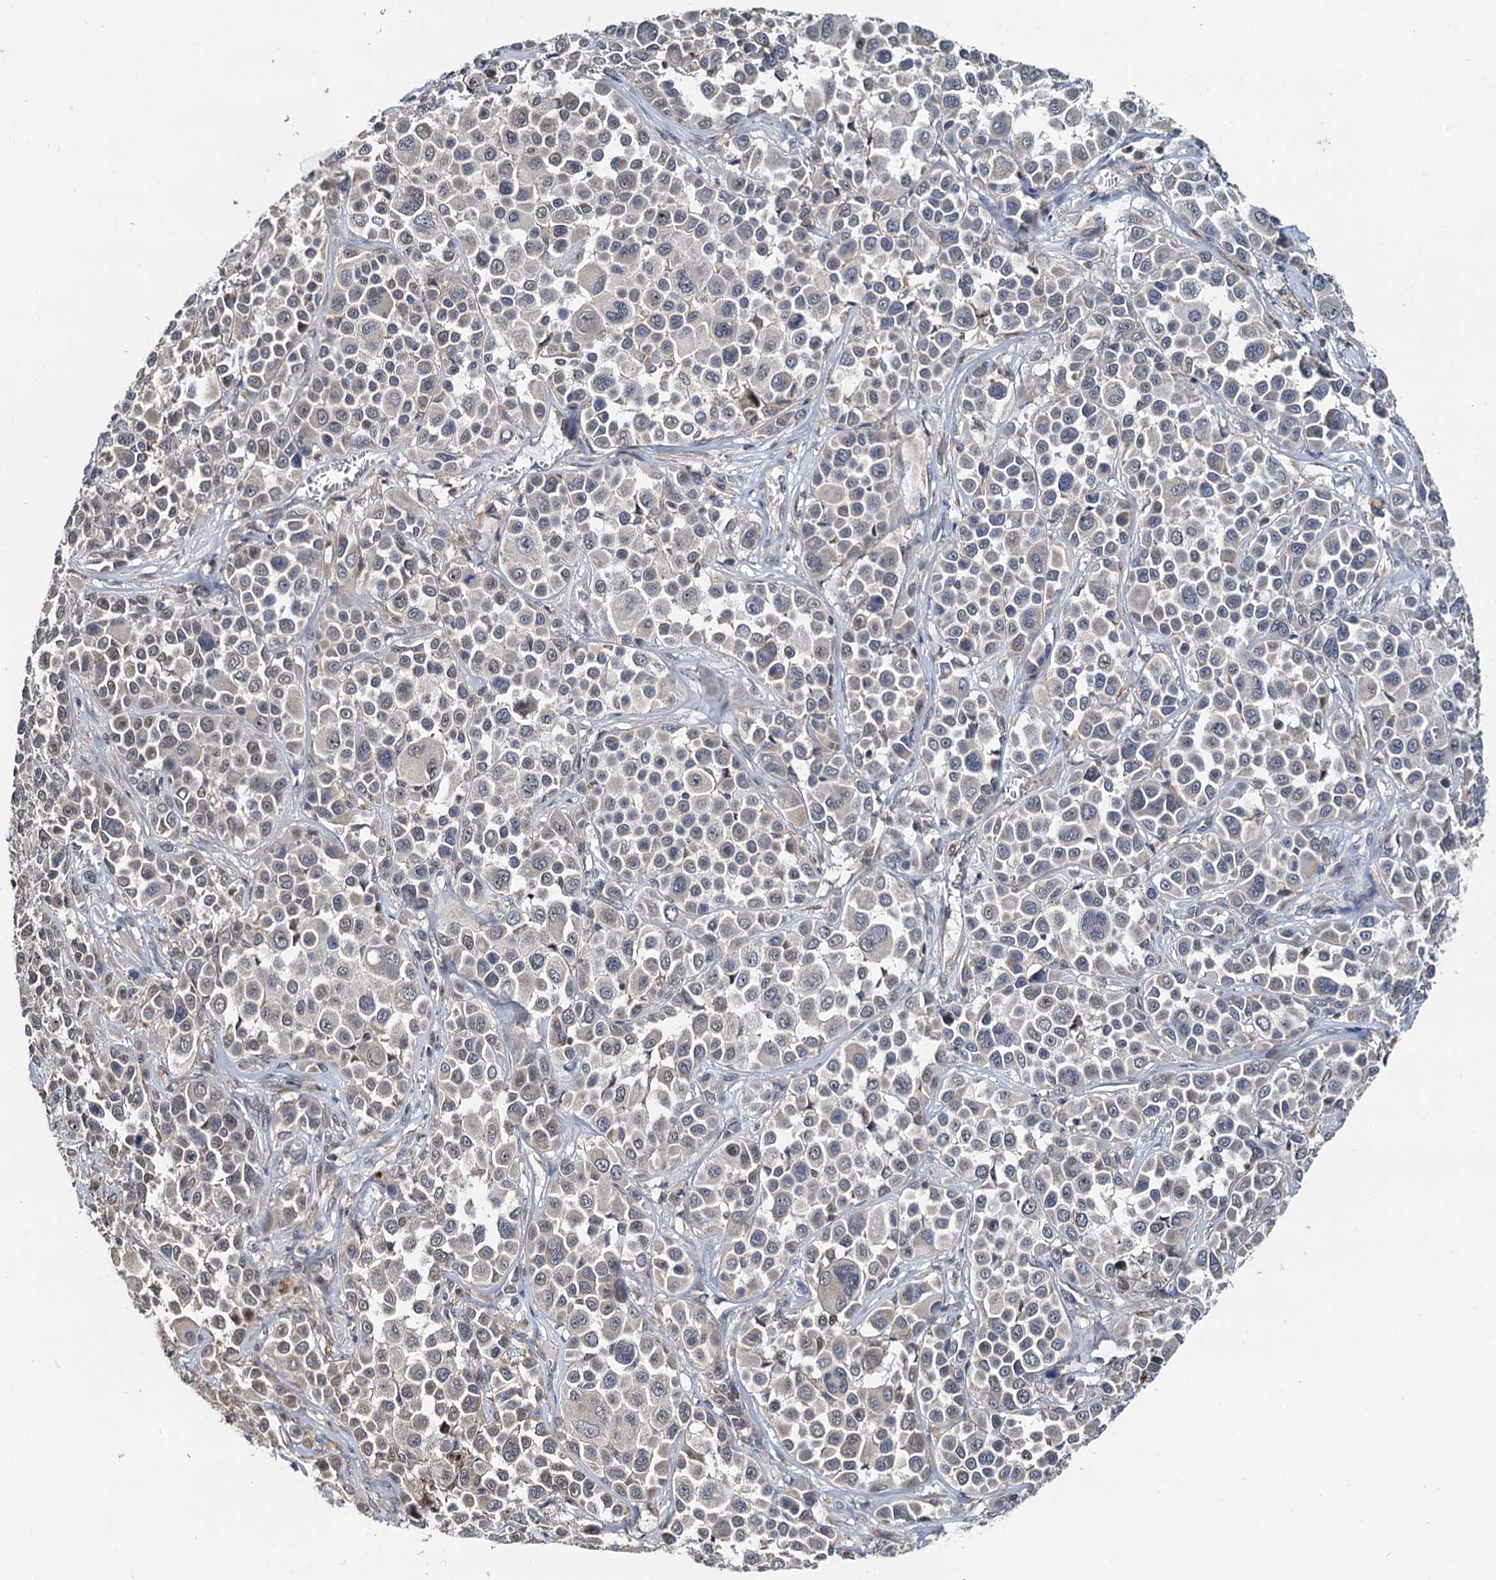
{"staining": {"intensity": "weak", "quantity": "<25%", "location": "cytoplasmic/membranous,nuclear"}, "tissue": "melanoma", "cell_type": "Tumor cells", "image_type": "cancer", "snomed": [{"axis": "morphology", "description": "Malignant melanoma, NOS"}, {"axis": "topography", "description": "Skin of trunk"}], "caption": "Tumor cells are negative for protein expression in human malignant melanoma.", "gene": "MCMBP", "patient": {"sex": "male", "age": 71}}